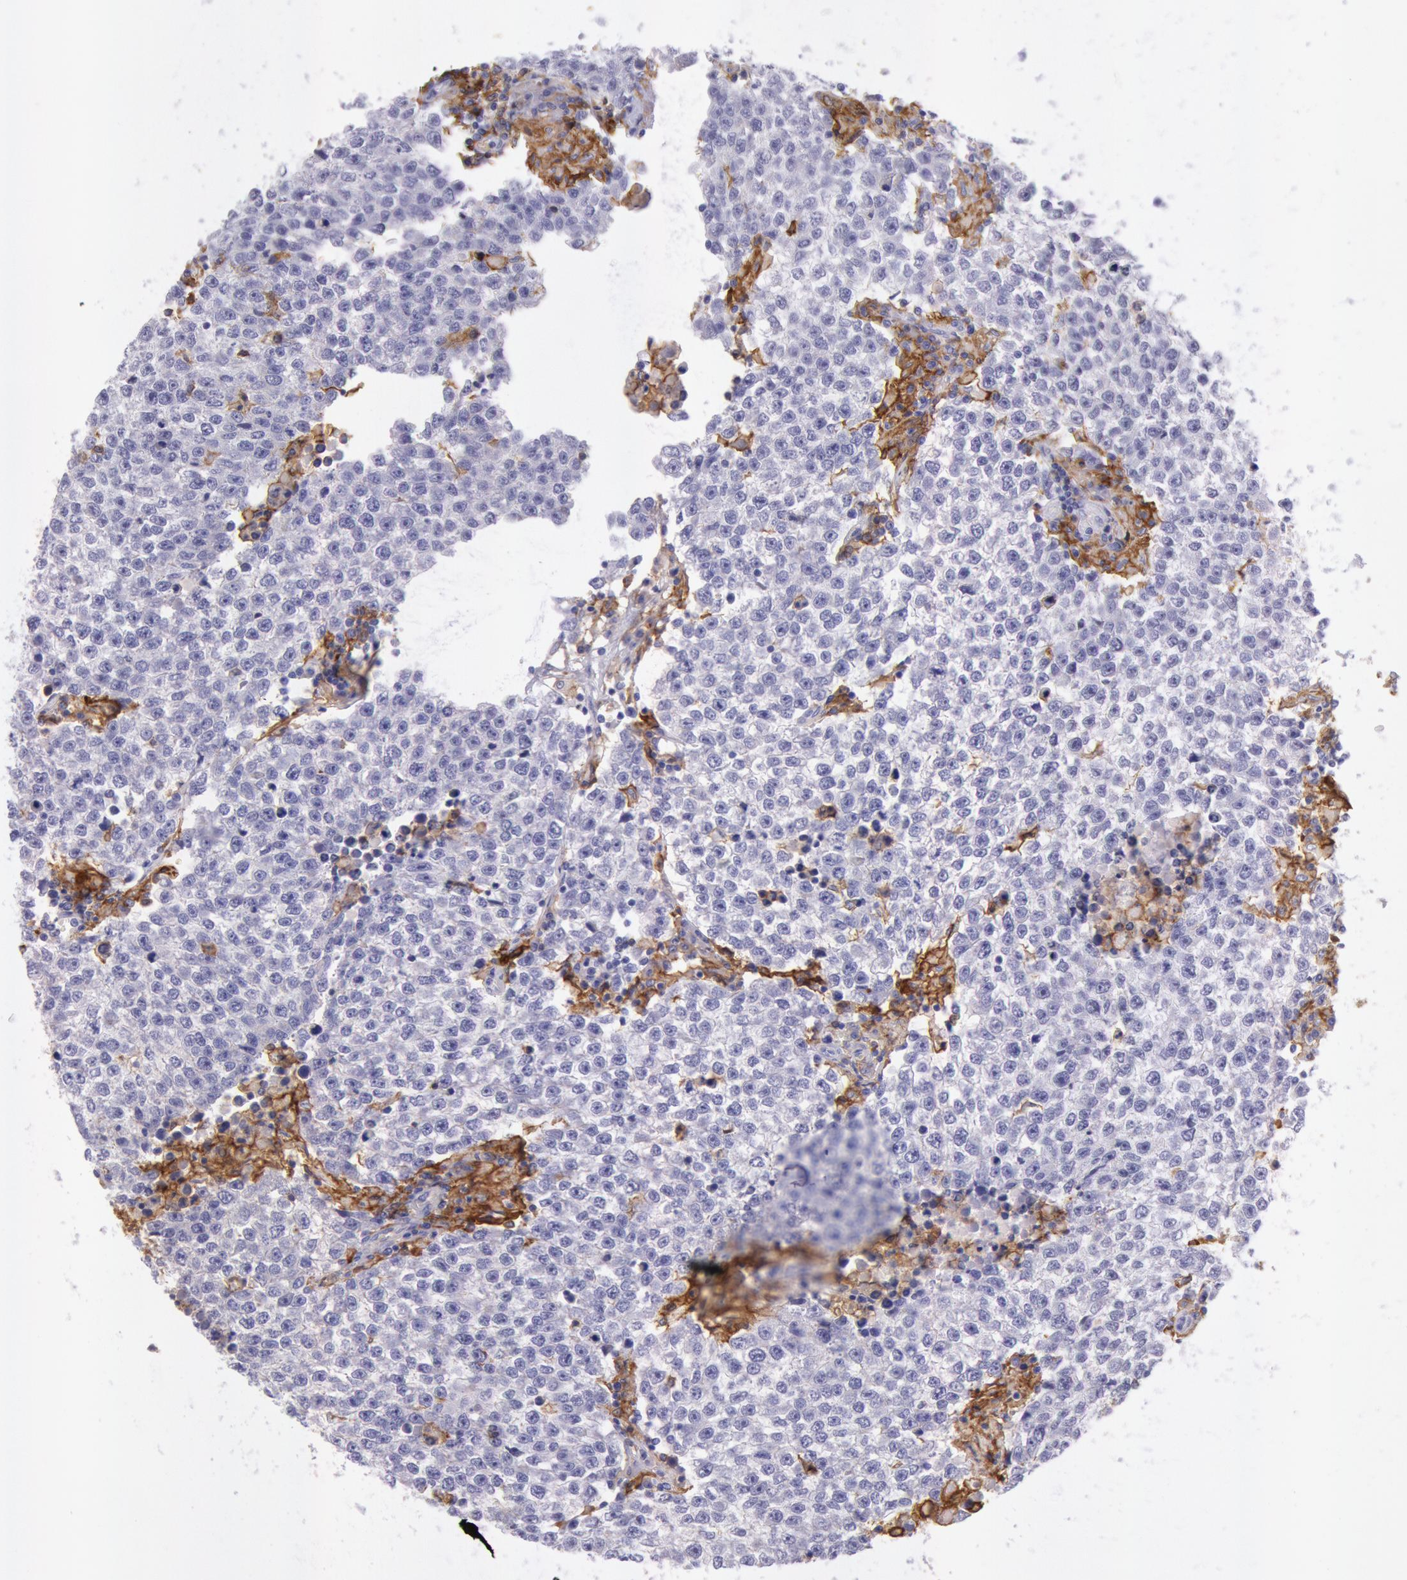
{"staining": {"intensity": "negative", "quantity": "none", "location": "none"}, "tissue": "testis cancer", "cell_type": "Tumor cells", "image_type": "cancer", "snomed": [{"axis": "morphology", "description": "Seminoma, NOS"}, {"axis": "topography", "description": "Testis"}], "caption": "An IHC image of testis cancer (seminoma) is shown. There is no staining in tumor cells of testis cancer (seminoma).", "gene": "LYN", "patient": {"sex": "male", "age": 36}}